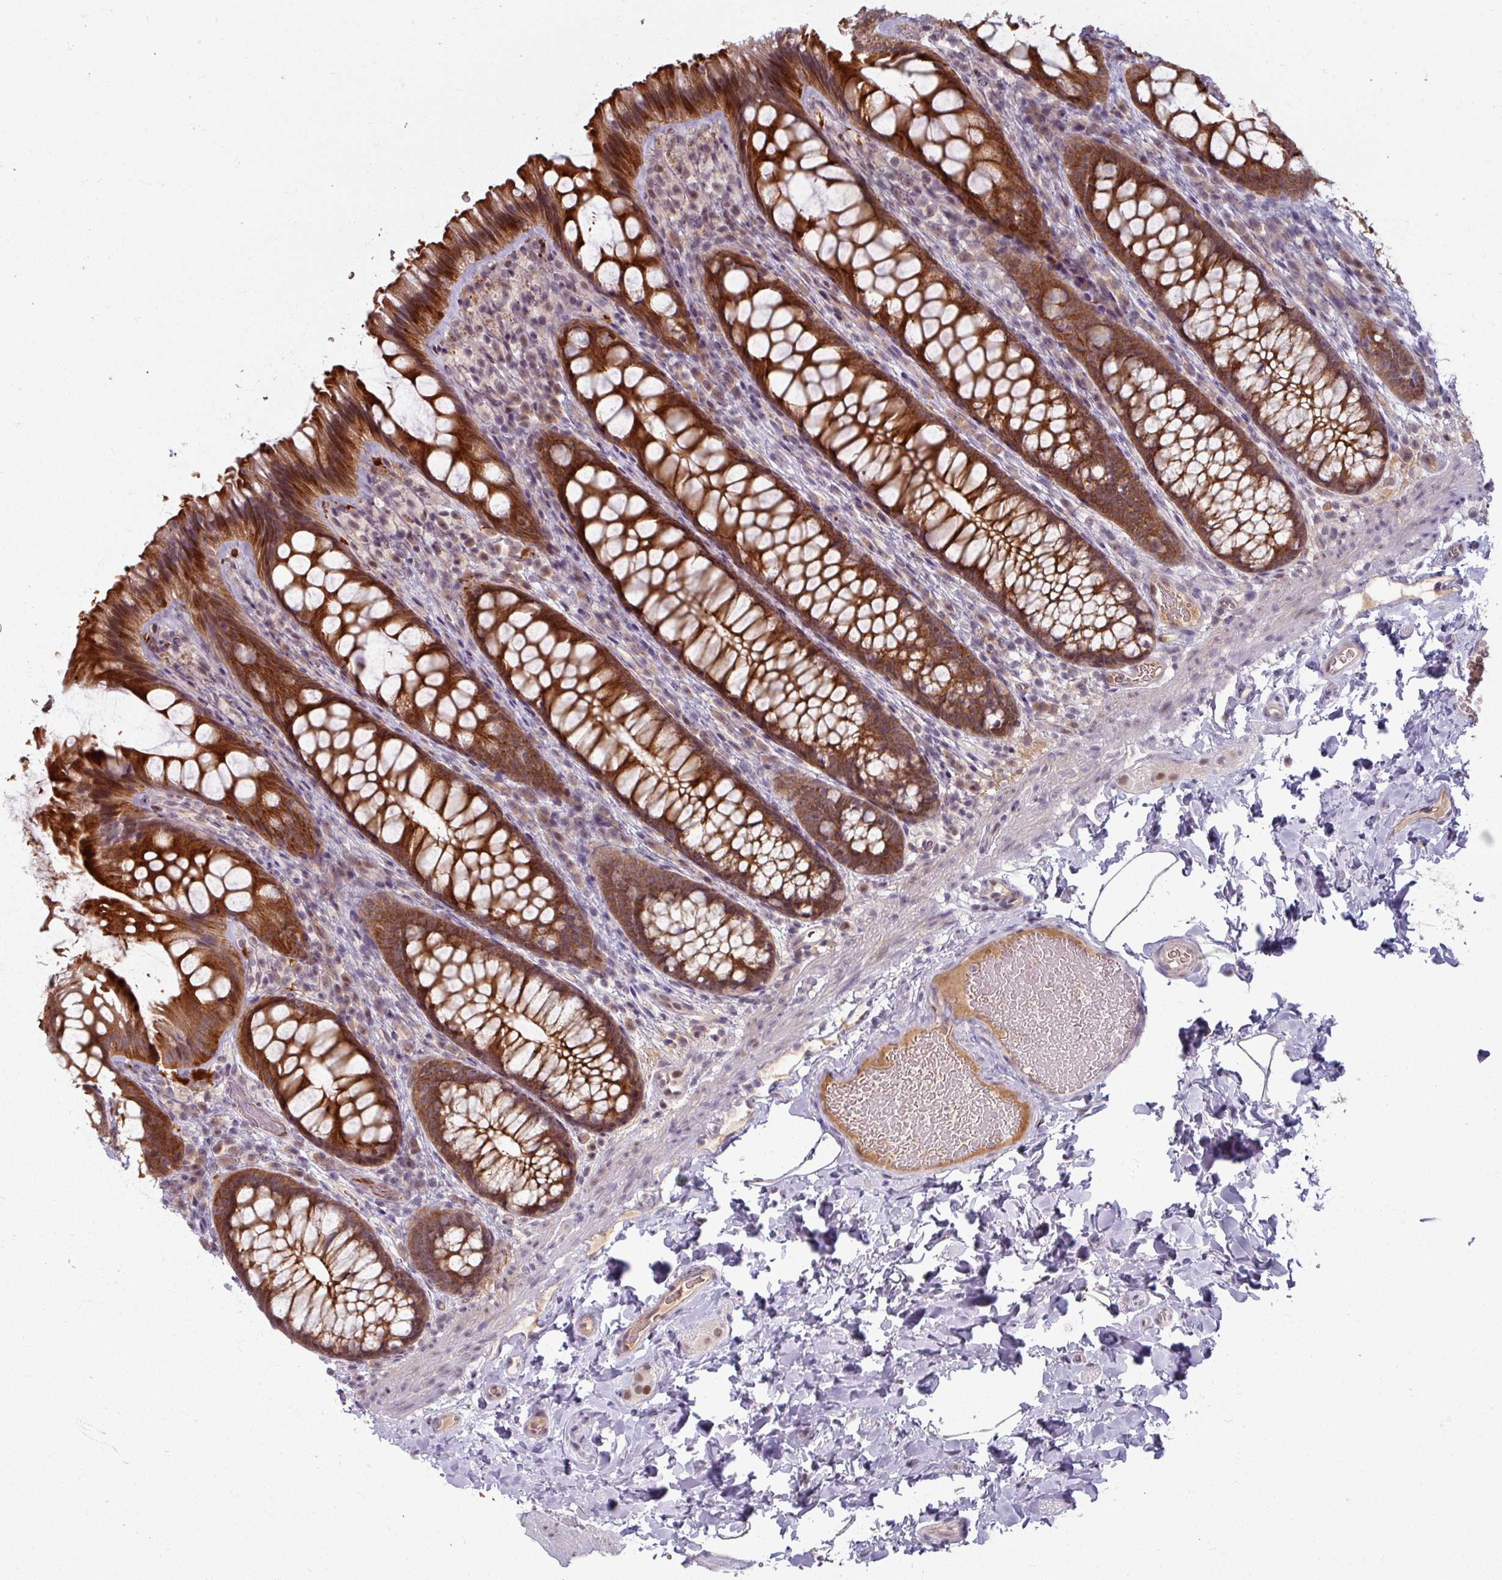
{"staining": {"intensity": "weak", "quantity": ">75%", "location": "cytoplasmic/membranous"}, "tissue": "colon", "cell_type": "Endothelial cells", "image_type": "normal", "snomed": [{"axis": "morphology", "description": "Normal tissue, NOS"}, {"axis": "topography", "description": "Colon"}], "caption": "Immunohistochemistry of normal colon shows low levels of weak cytoplasmic/membranous expression in approximately >75% of endothelial cells.", "gene": "KLC3", "patient": {"sex": "male", "age": 46}}